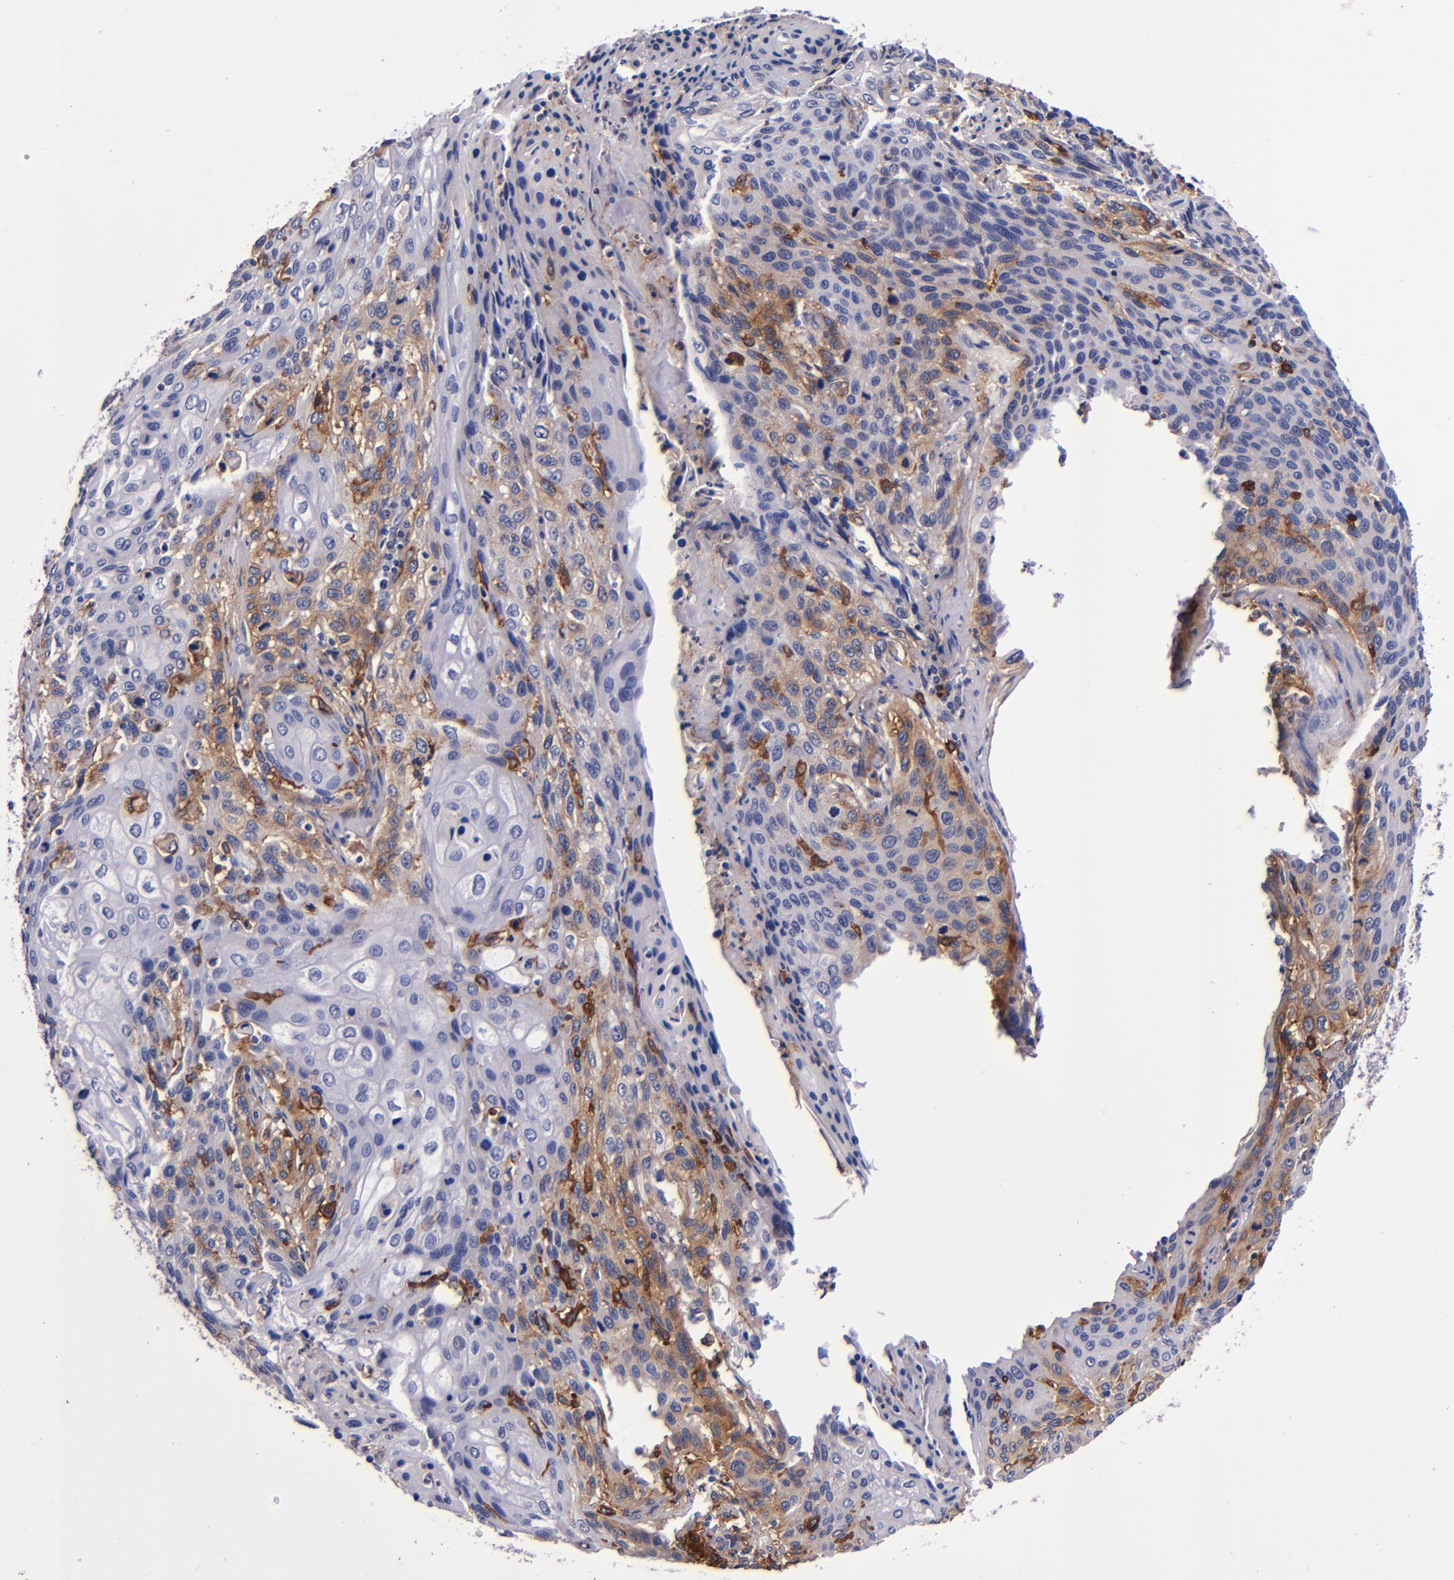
{"staining": {"intensity": "strong", "quantity": "<25%", "location": "nuclear"}, "tissue": "cervical cancer", "cell_type": "Tumor cells", "image_type": "cancer", "snomed": [{"axis": "morphology", "description": "Squamous cell carcinoma, NOS"}, {"axis": "topography", "description": "Cervix"}], "caption": "Strong nuclear protein staining is seen in approximately <25% of tumor cells in cervical squamous cell carcinoma. (DAB IHC with brightfield microscopy, high magnification).", "gene": "SIRPA", "patient": {"sex": "female", "age": 32}}